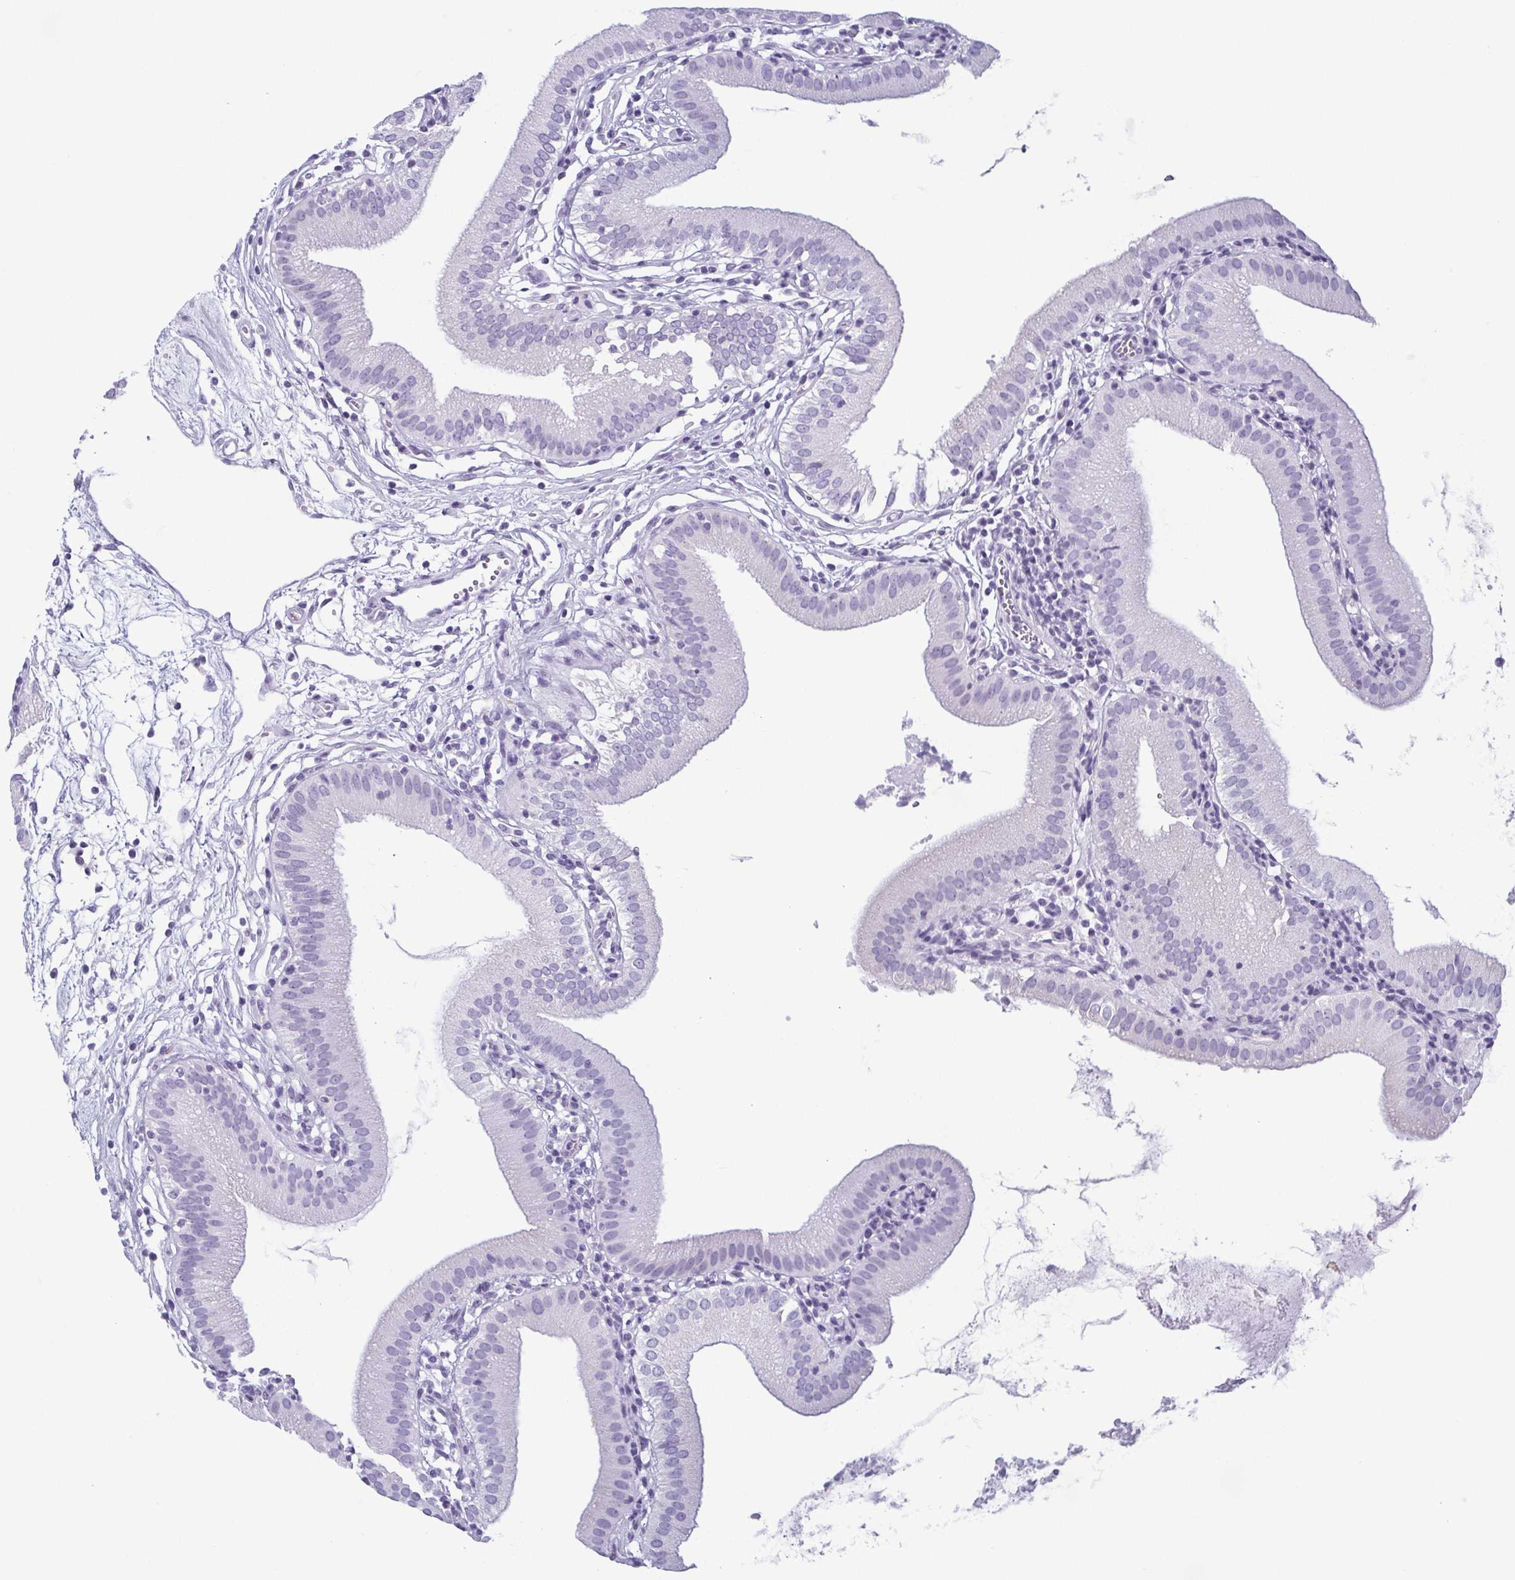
{"staining": {"intensity": "negative", "quantity": "none", "location": "none"}, "tissue": "gallbladder", "cell_type": "Glandular cells", "image_type": "normal", "snomed": [{"axis": "morphology", "description": "Normal tissue, NOS"}, {"axis": "topography", "description": "Gallbladder"}], "caption": "IHC photomicrograph of normal human gallbladder stained for a protein (brown), which demonstrates no positivity in glandular cells.", "gene": "KRT78", "patient": {"sex": "female", "age": 65}}